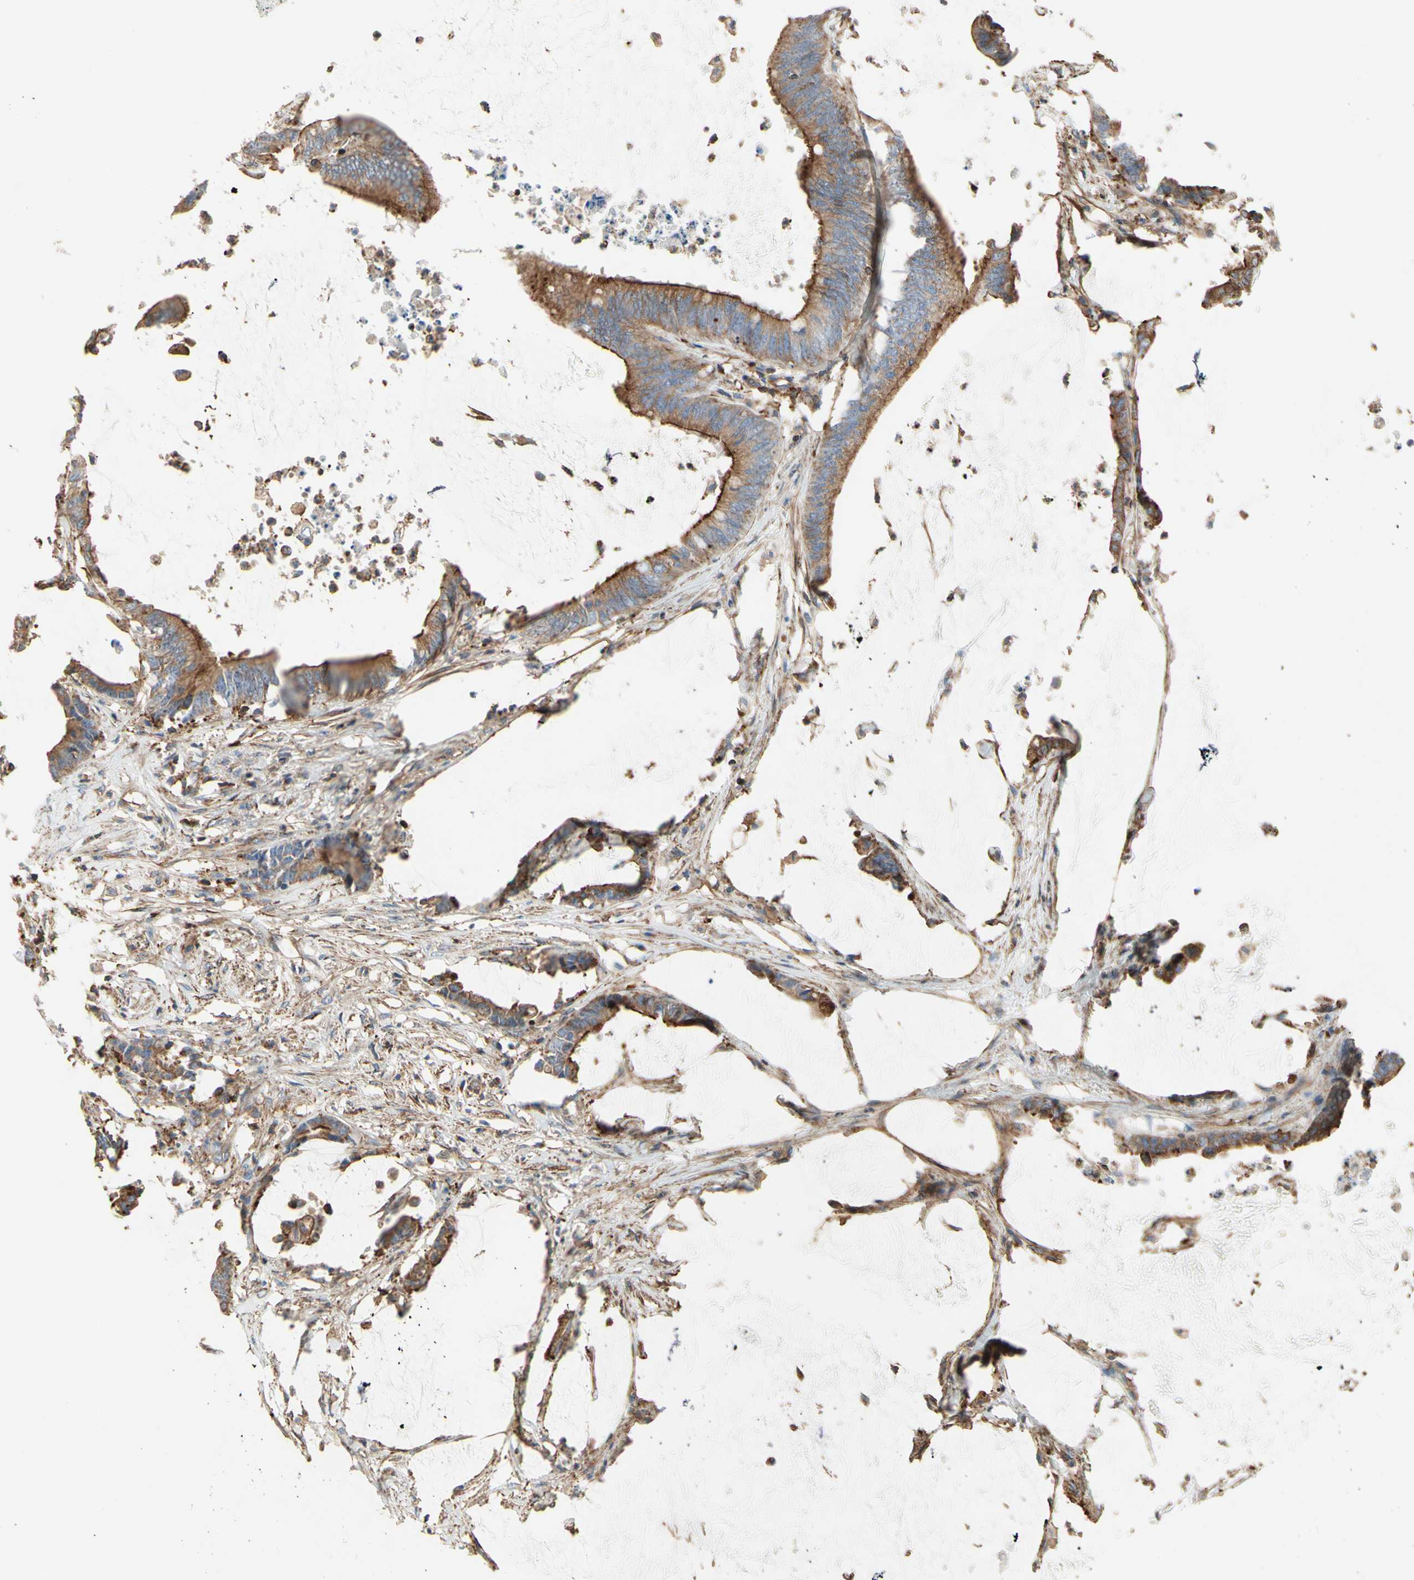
{"staining": {"intensity": "moderate", "quantity": ">75%", "location": "cytoplasmic/membranous"}, "tissue": "colorectal cancer", "cell_type": "Tumor cells", "image_type": "cancer", "snomed": [{"axis": "morphology", "description": "Adenocarcinoma, NOS"}, {"axis": "topography", "description": "Rectum"}], "caption": "Colorectal adenocarcinoma stained with IHC displays moderate cytoplasmic/membranous positivity in about >75% of tumor cells.", "gene": "SEMA4C", "patient": {"sex": "female", "age": 66}}